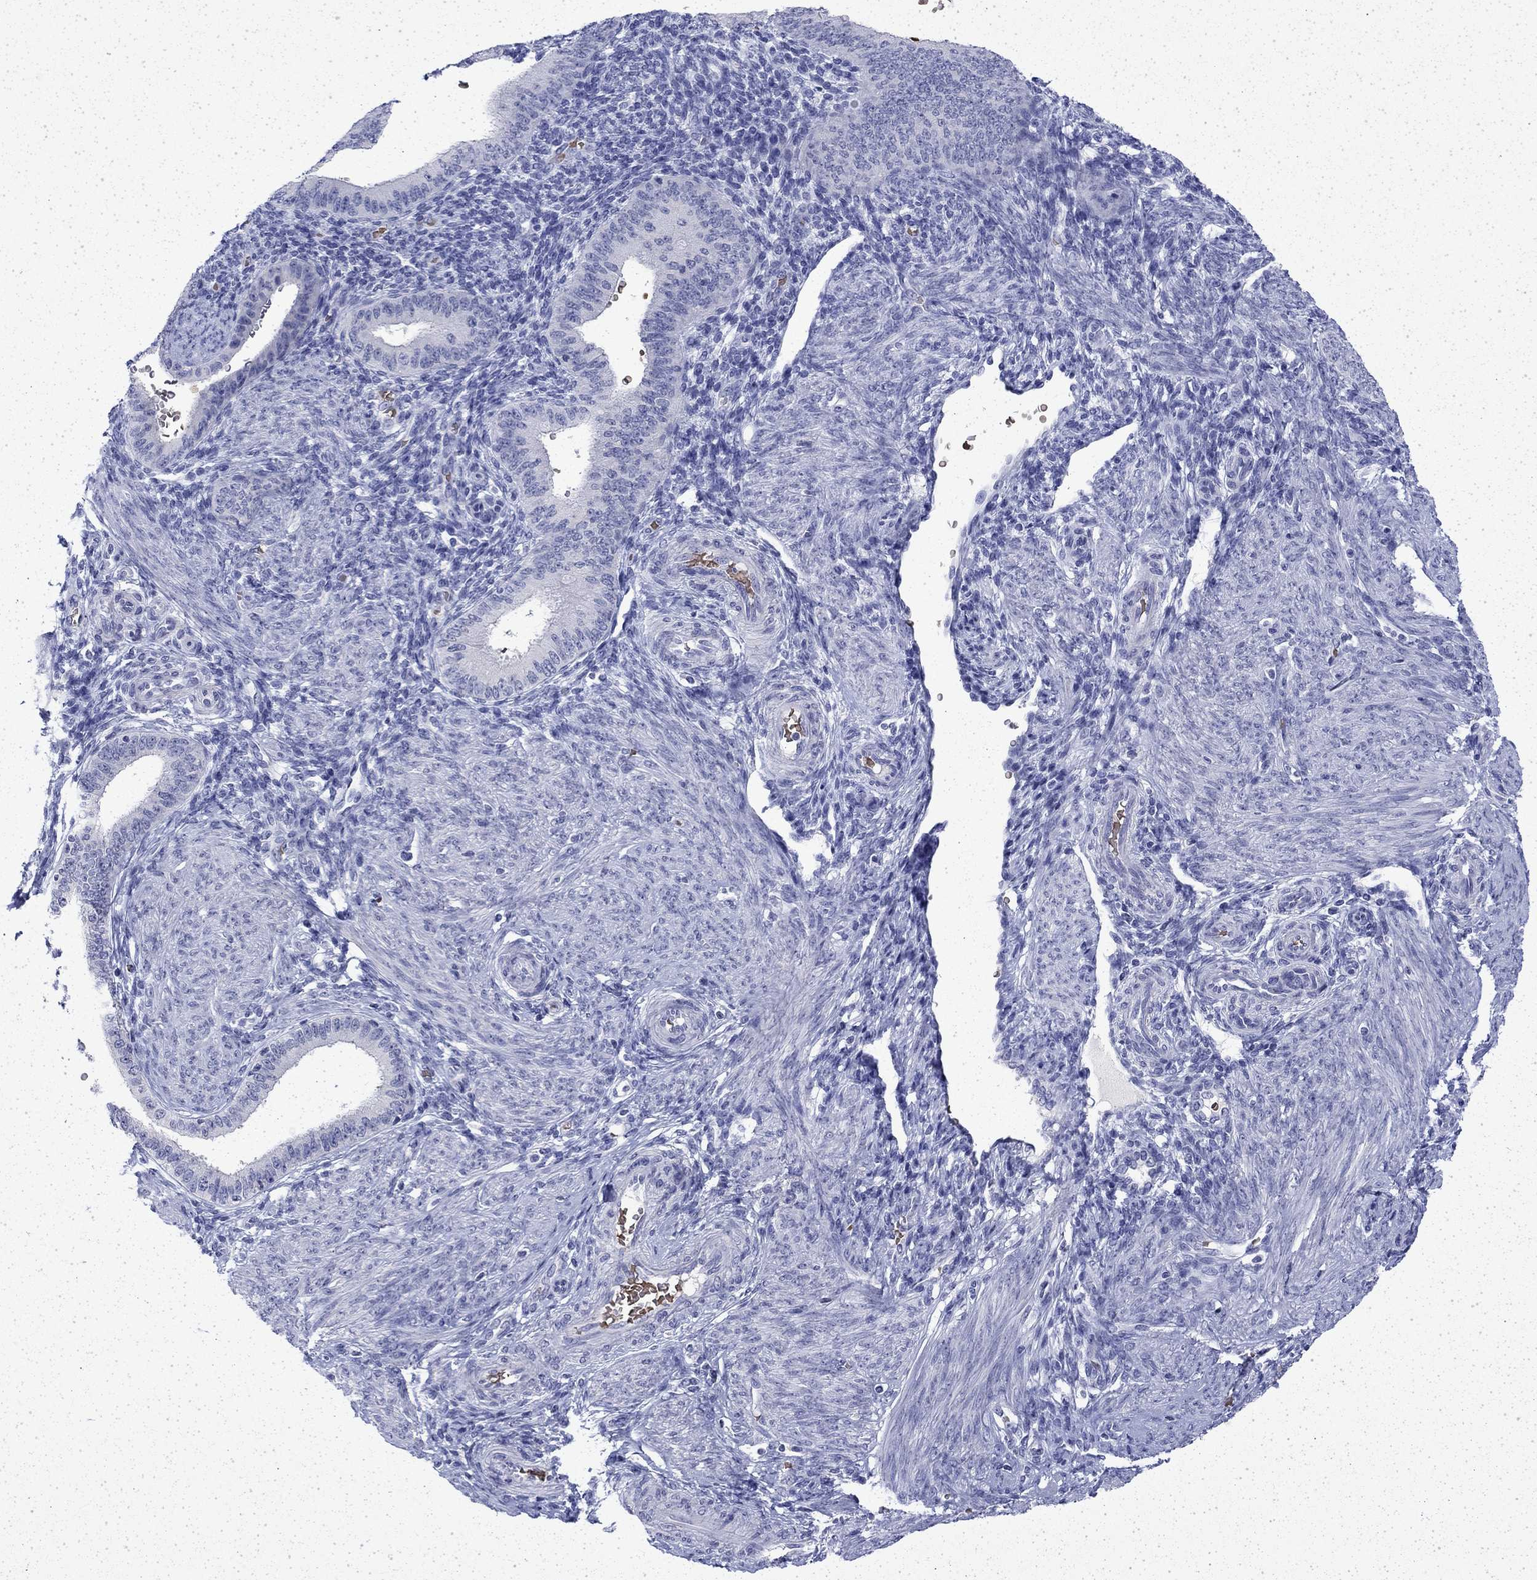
{"staining": {"intensity": "negative", "quantity": "none", "location": "none"}, "tissue": "endometrium", "cell_type": "Cells in endometrial stroma", "image_type": "normal", "snomed": [{"axis": "morphology", "description": "Normal tissue, NOS"}, {"axis": "topography", "description": "Endometrium"}], "caption": "DAB immunohistochemical staining of benign endometrium reveals no significant expression in cells in endometrial stroma.", "gene": "ENPP6", "patient": {"sex": "female", "age": 39}}